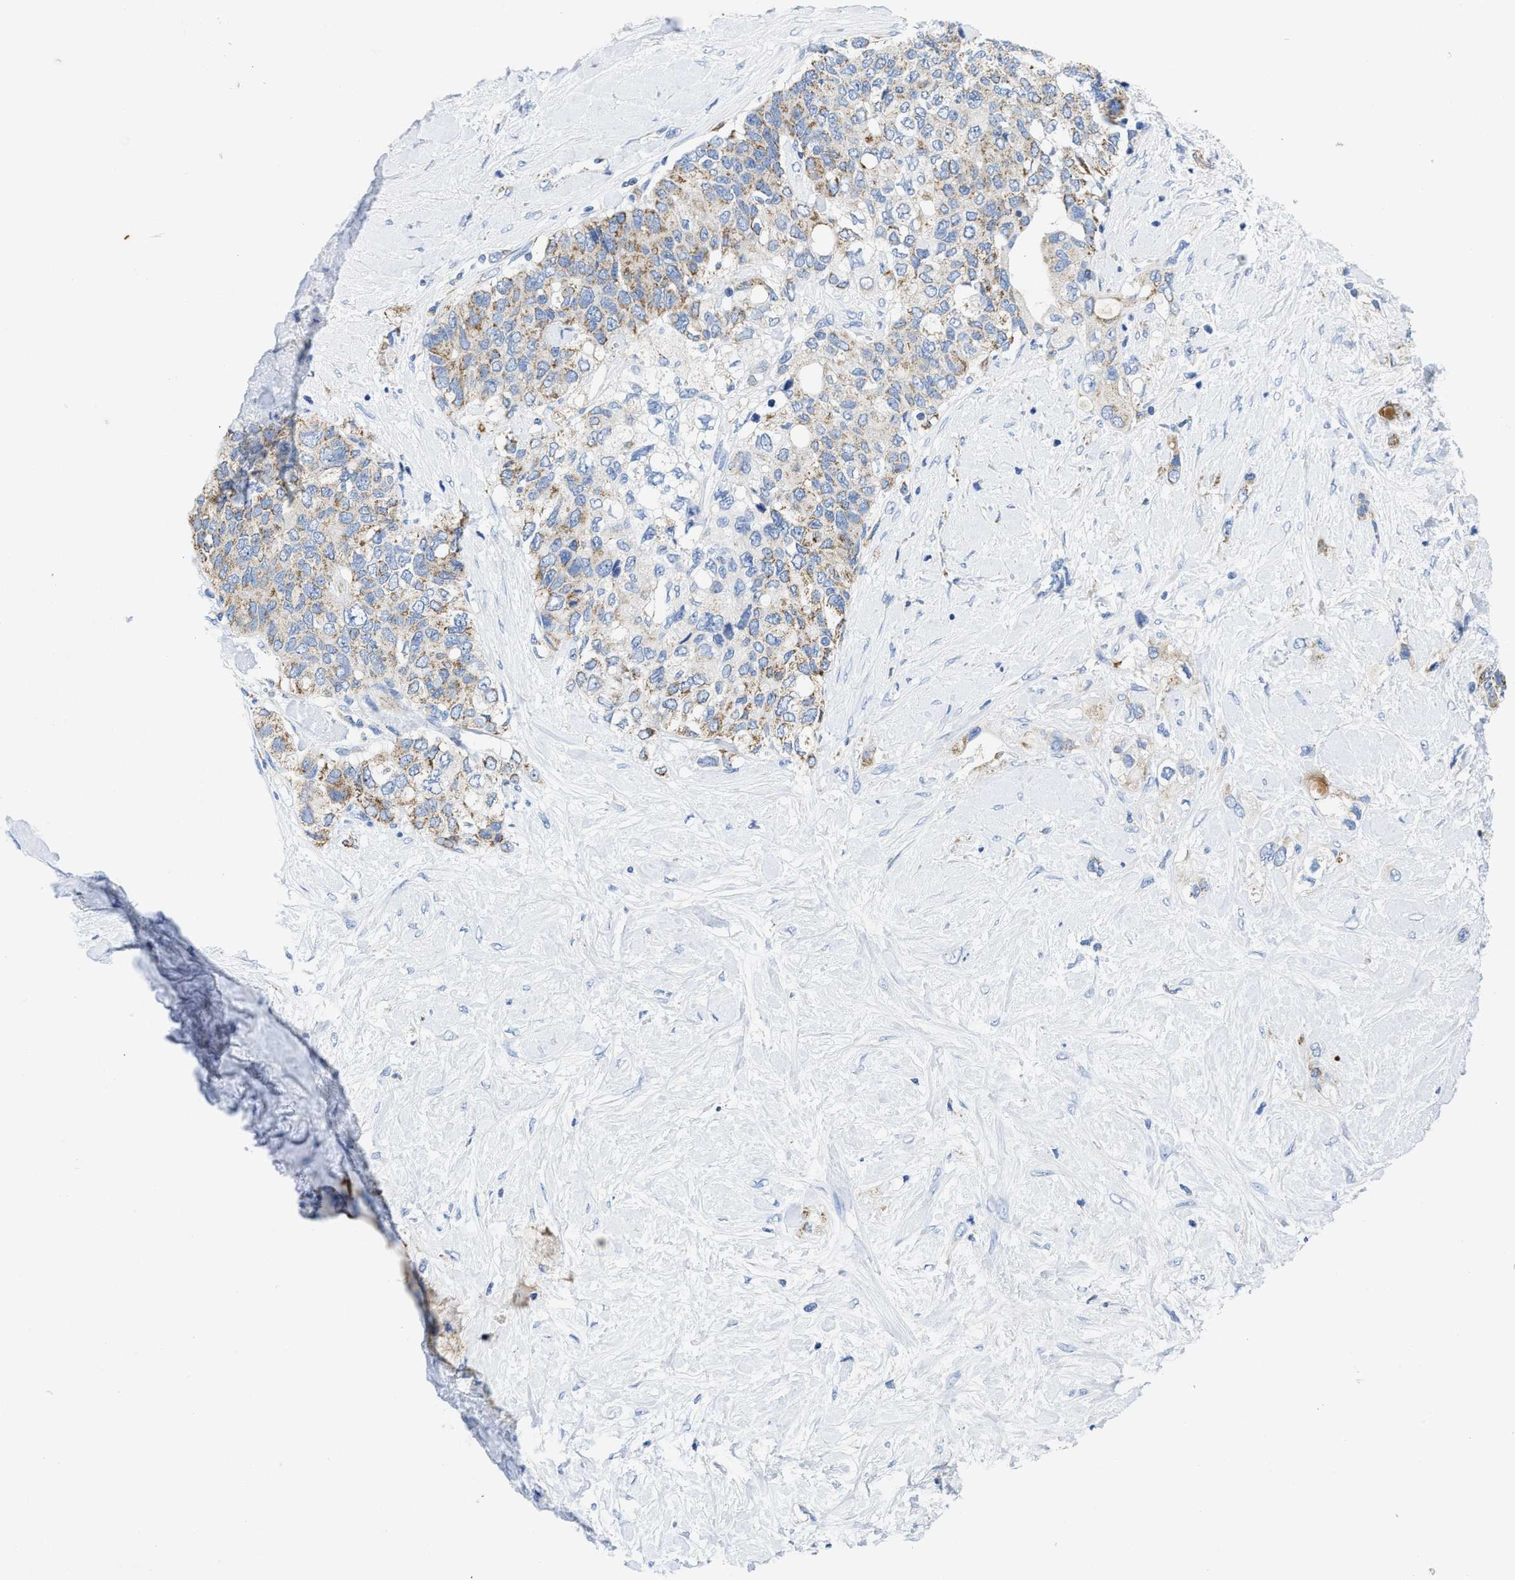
{"staining": {"intensity": "moderate", "quantity": "25%-75%", "location": "cytoplasmic/membranous"}, "tissue": "pancreatic cancer", "cell_type": "Tumor cells", "image_type": "cancer", "snomed": [{"axis": "morphology", "description": "Adenocarcinoma, NOS"}, {"axis": "topography", "description": "Pancreas"}], "caption": "Immunohistochemical staining of pancreatic cancer shows medium levels of moderate cytoplasmic/membranous protein staining in about 25%-75% of tumor cells.", "gene": "TBRG4", "patient": {"sex": "female", "age": 56}}